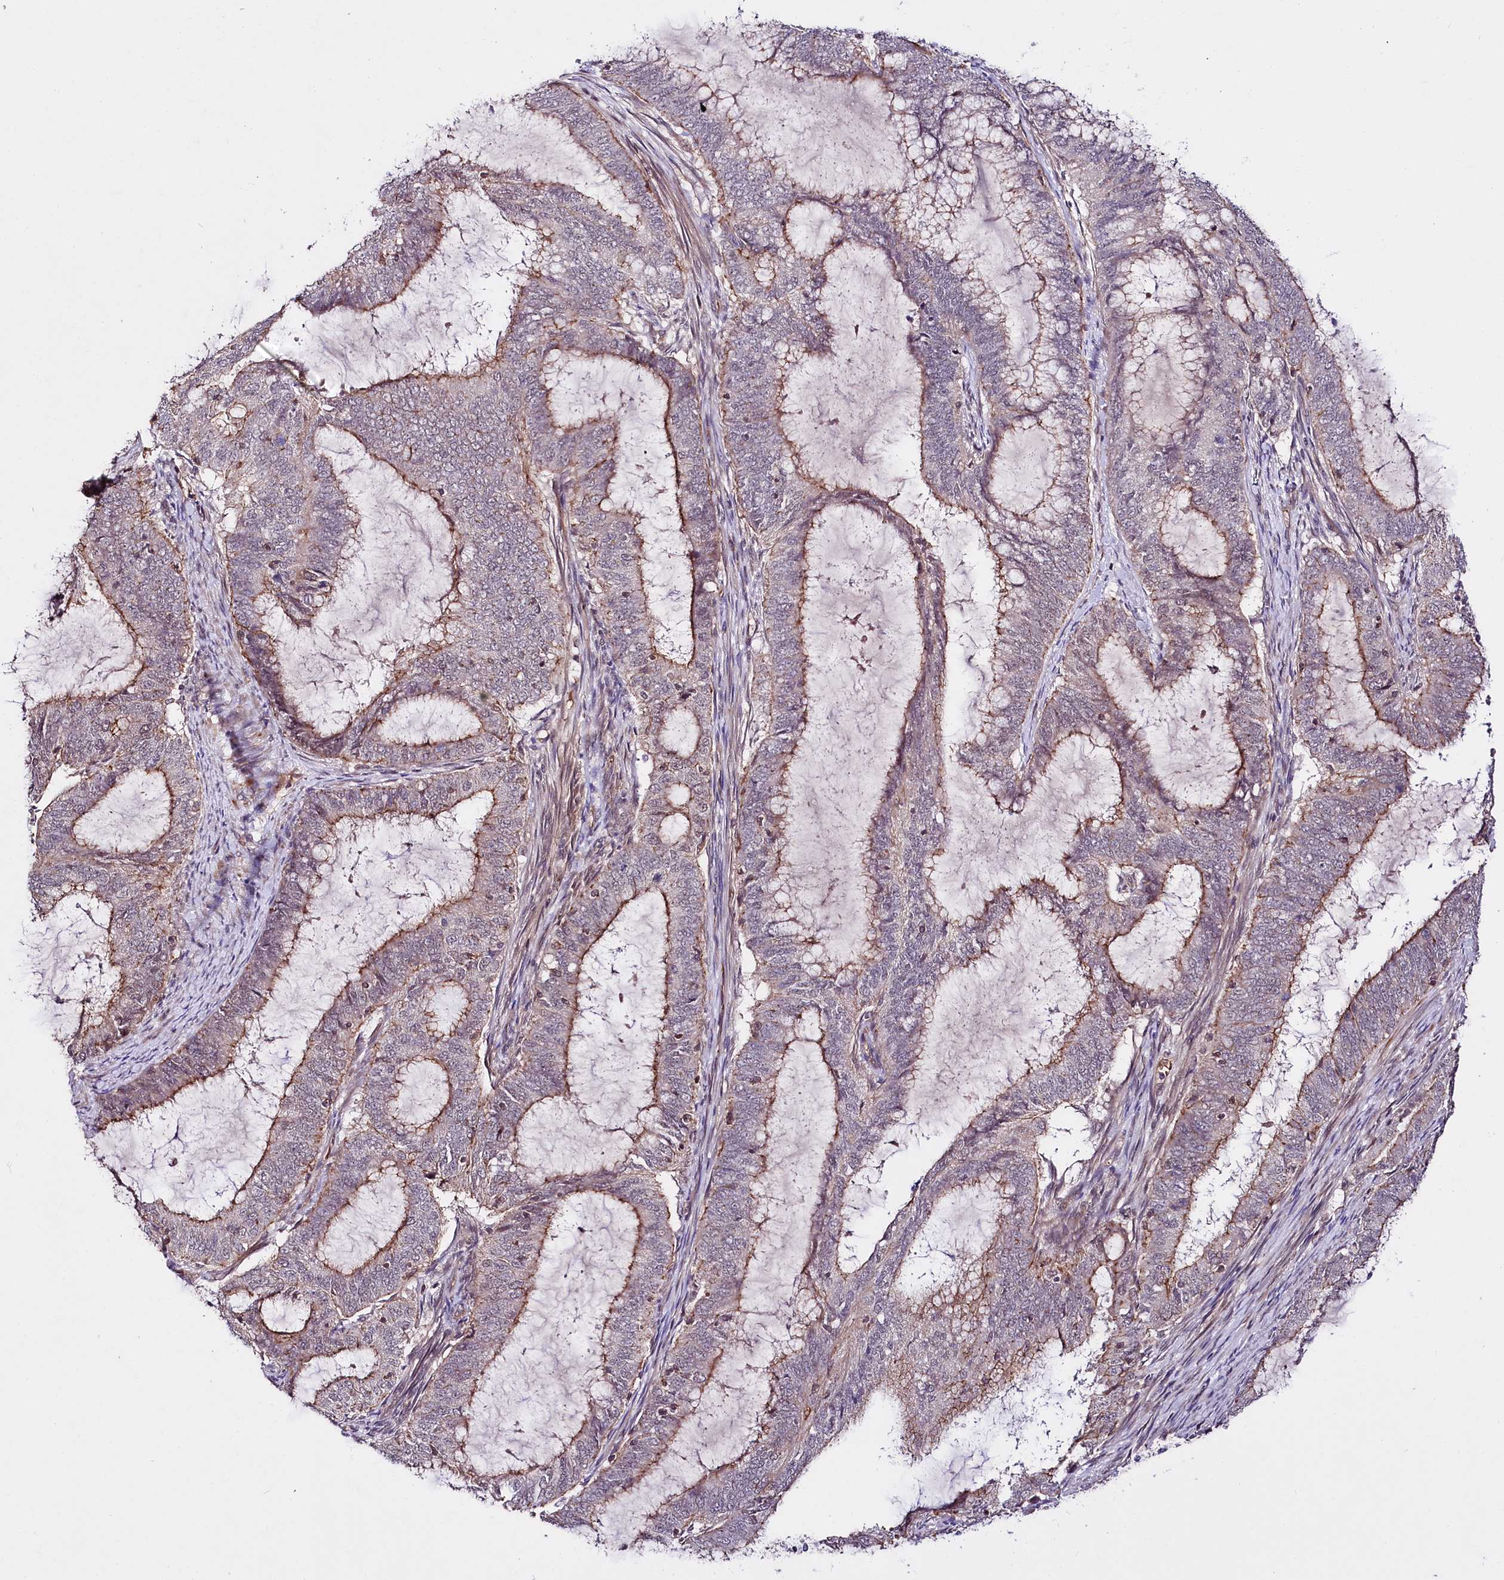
{"staining": {"intensity": "moderate", "quantity": "25%-75%", "location": "cytoplasmic/membranous"}, "tissue": "endometrial cancer", "cell_type": "Tumor cells", "image_type": "cancer", "snomed": [{"axis": "morphology", "description": "Adenocarcinoma, NOS"}, {"axis": "topography", "description": "Endometrium"}], "caption": "Immunohistochemistry of human endometrial cancer (adenocarcinoma) displays medium levels of moderate cytoplasmic/membranous expression in about 25%-75% of tumor cells. (Brightfield microscopy of DAB IHC at high magnification).", "gene": "TAFAZZIN", "patient": {"sex": "female", "age": 51}}